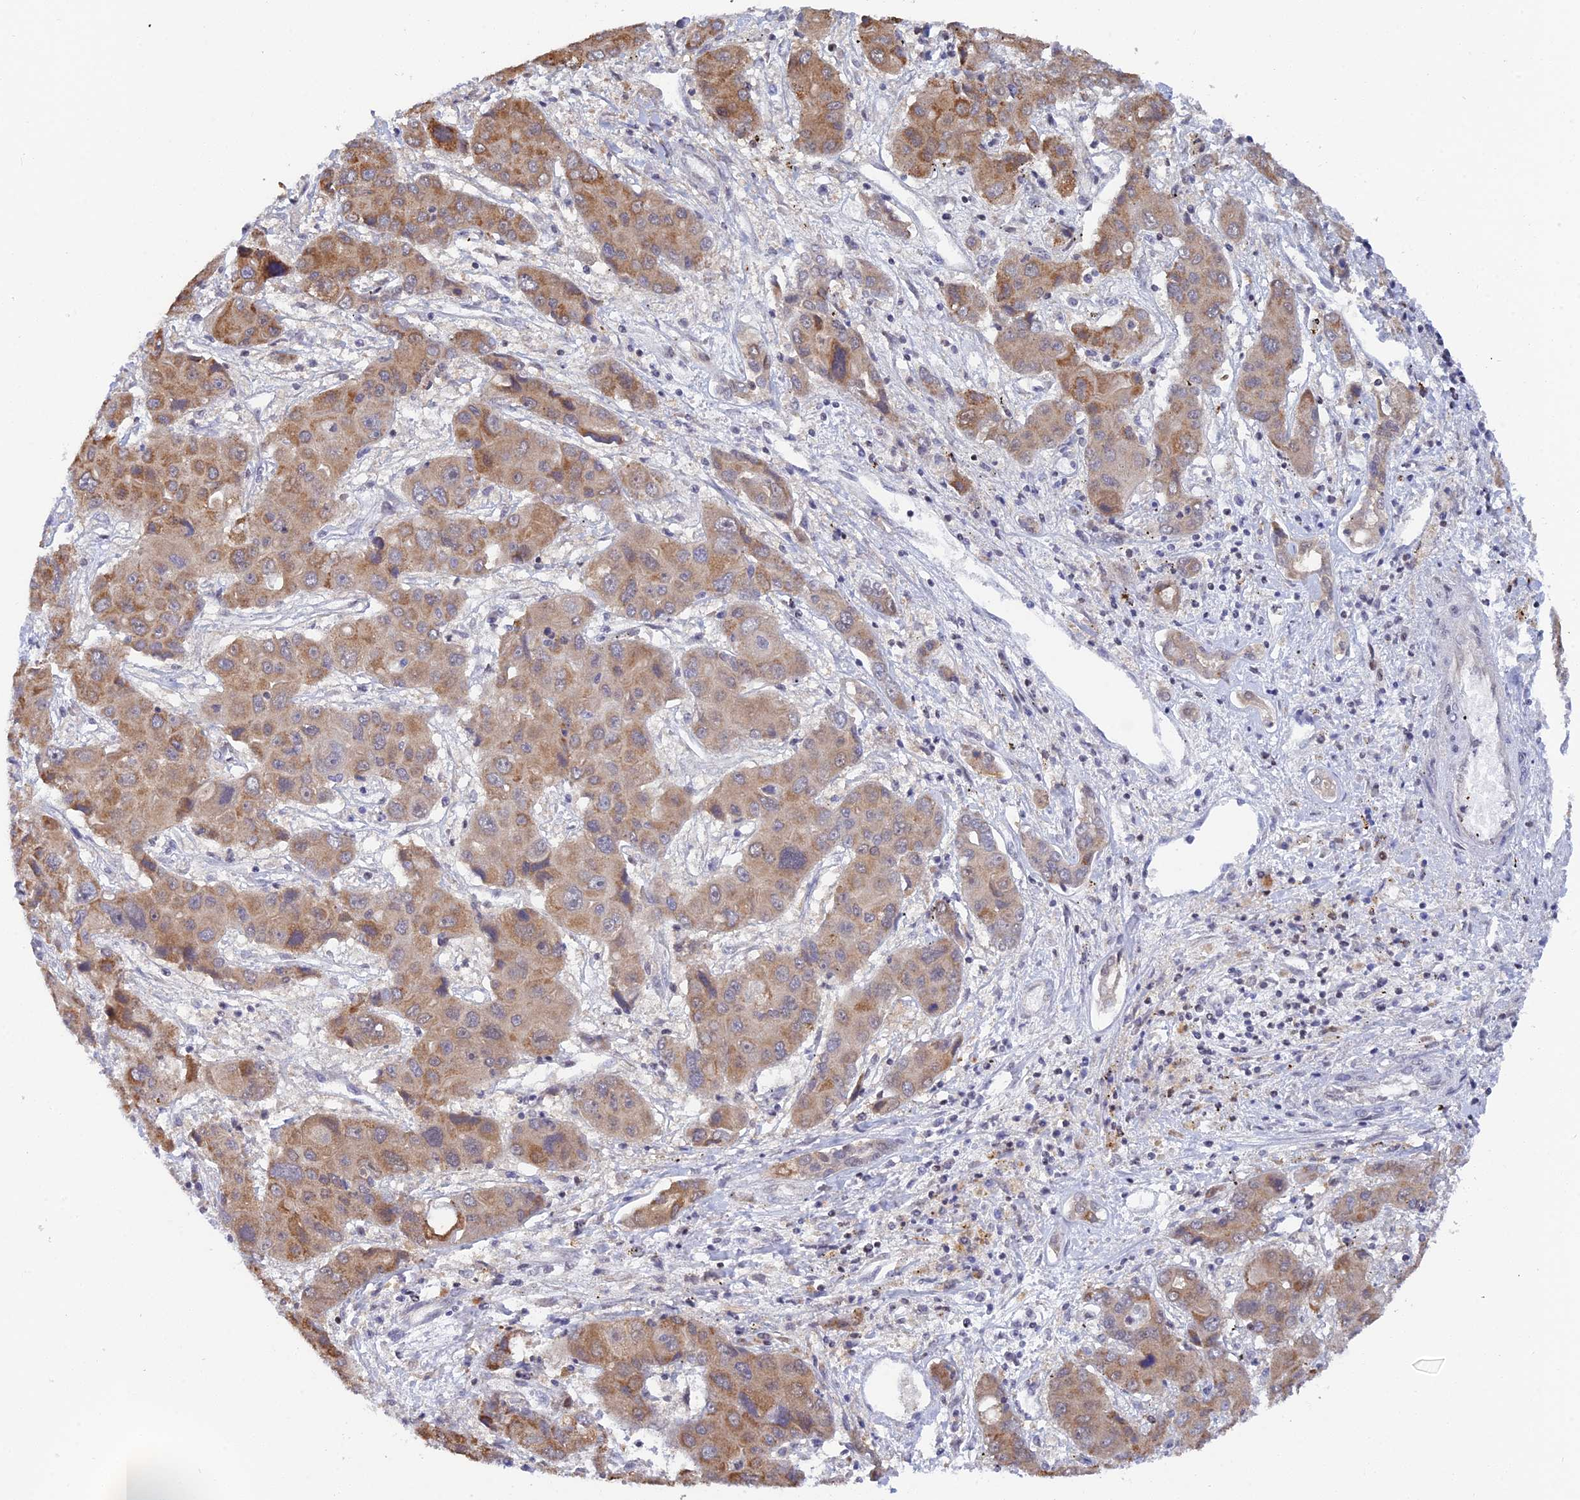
{"staining": {"intensity": "moderate", "quantity": ">75%", "location": "cytoplasmic/membranous"}, "tissue": "liver cancer", "cell_type": "Tumor cells", "image_type": "cancer", "snomed": [{"axis": "morphology", "description": "Cholangiocarcinoma"}, {"axis": "topography", "description": "Liver"}], "caption": "IHC micrograph of liver cancer (cholangiocarcinoma) stained for a protein (brown), which displays medium levels of moderate cytoplasmic/membranous expression in approximately >75% of tumor cells.", "gene": "ELOA2", "patient": {"sex": "male", "age": 67}}